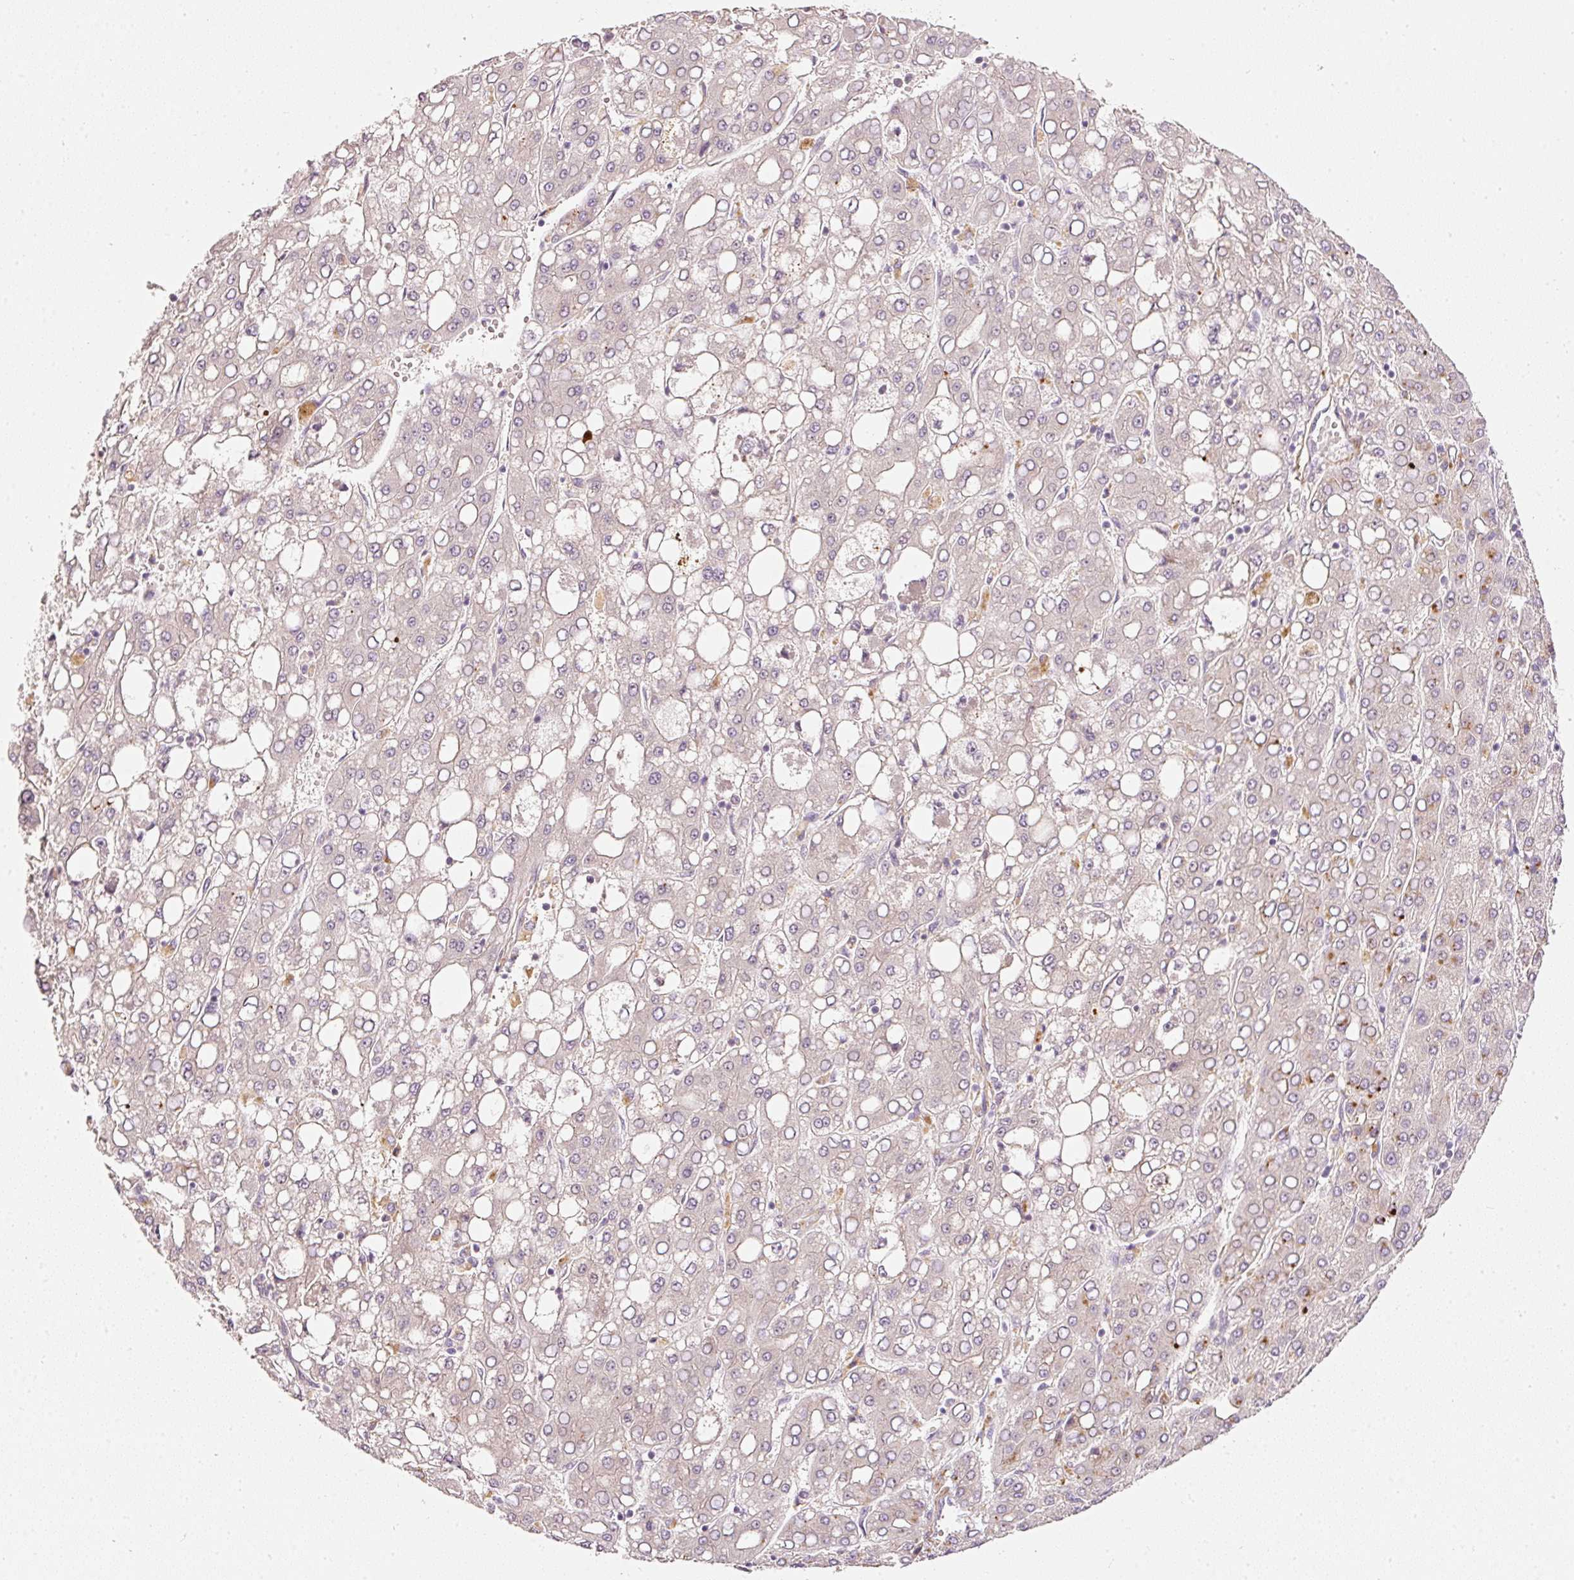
{"staining": {"intensity": "negative", "quantity": "none", "location": "none"}, "tissue": "liver cancer", "cell_type": "Tumor cells", "image_type": "cancer", "snomed": [{"axis": "morphology", "description": "Carcinoma, Hepatocellular, NOS"}, {"axis": "topography", "description": "Liver"}], "caption": "This is an immunohistochemistry image of liver cancer (hepatocellular carcinoma). There is no expression in tumor cells.", "gene": "TOGARAM1", "patient": {"sex": "male", "age": 65}}